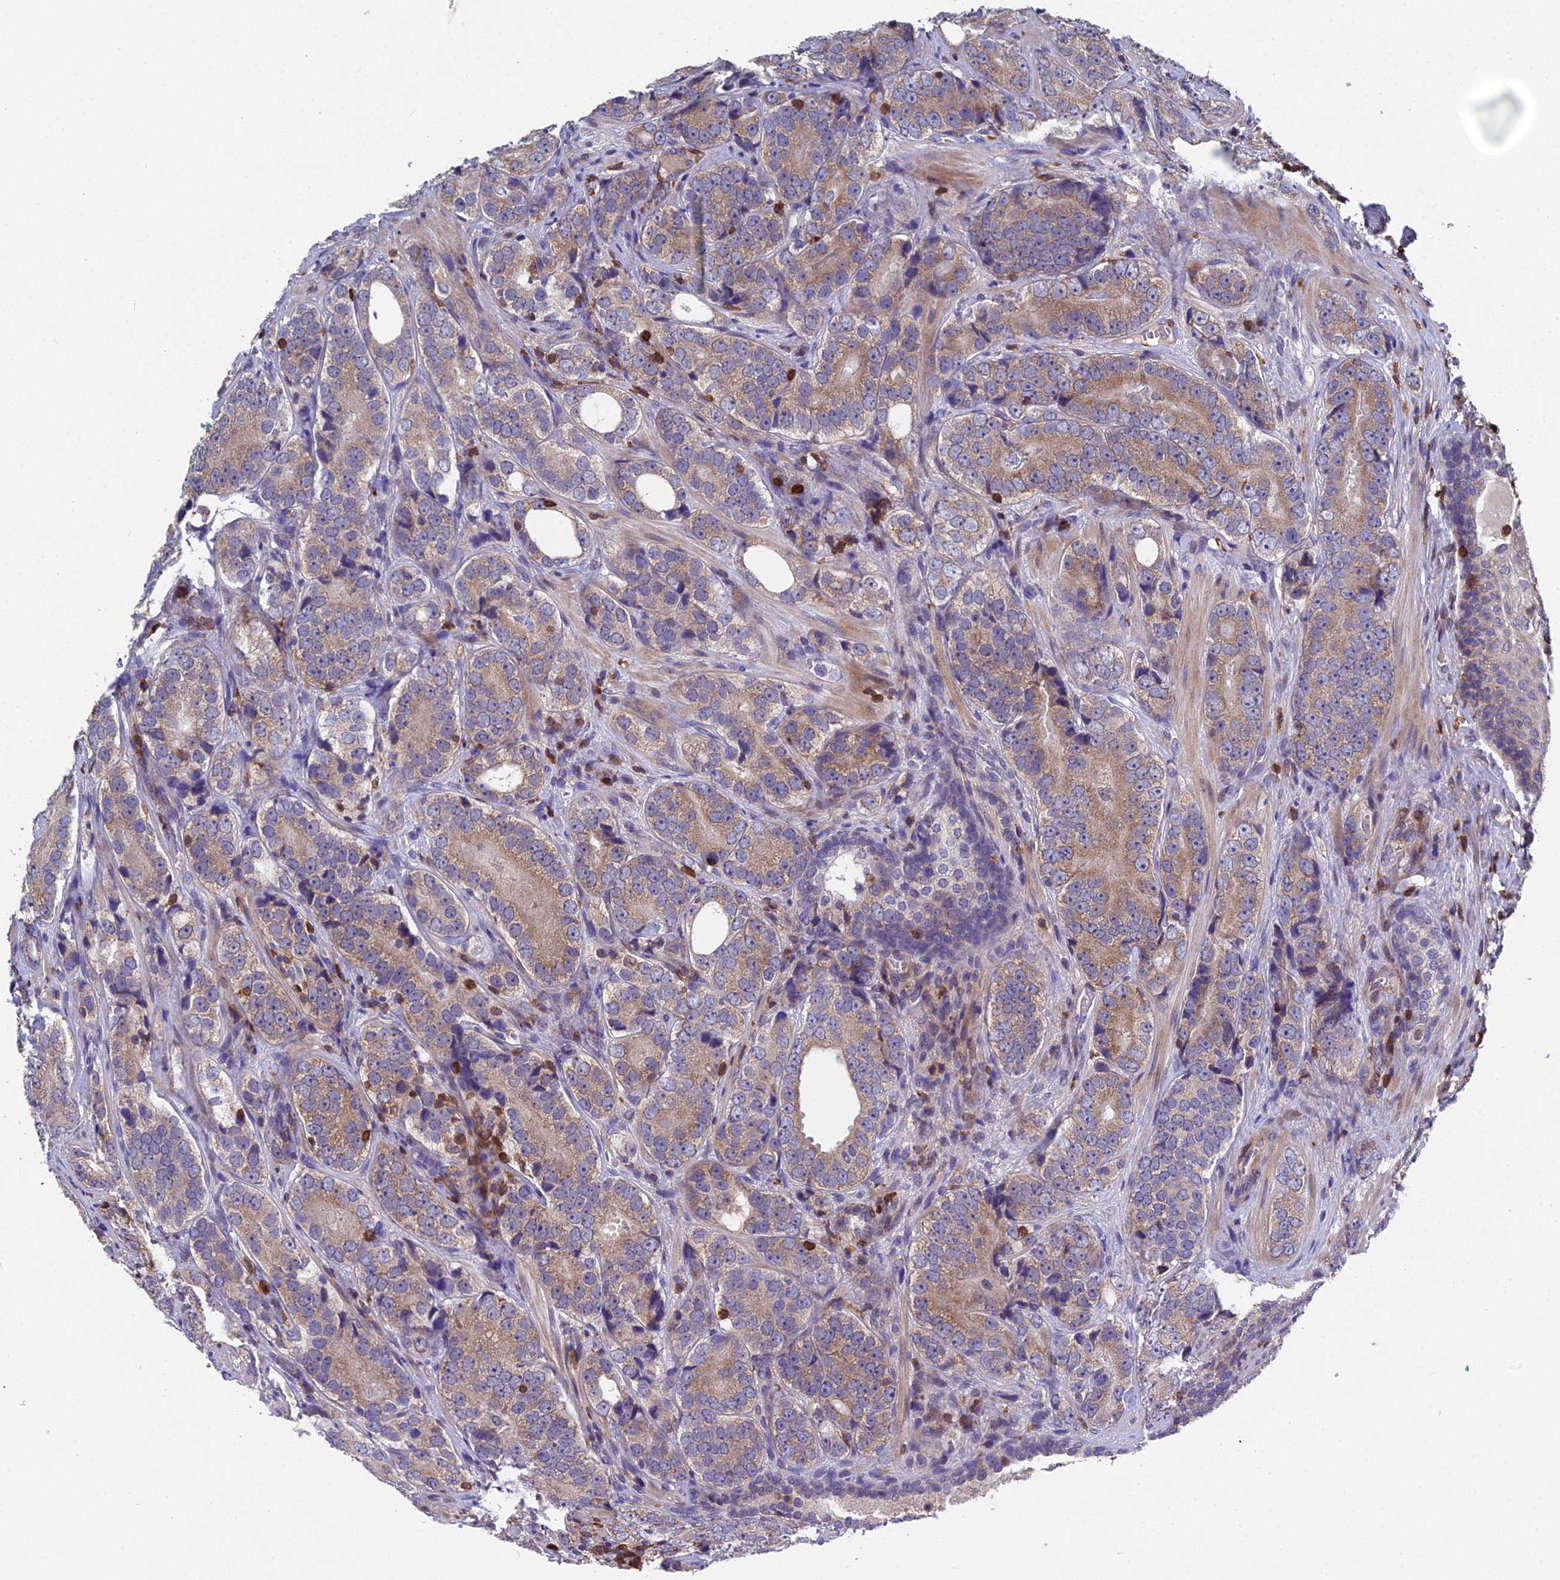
{"staining": {"intensity": "weak", "quantity": ">75%", "location": "cytoplasmic/membranous"}, "tissue": "prostate cancer", "cell_type": "Tumor cells", "image_type": "cancer", "snomed": [{"axis": "morphology", "description": "Adenocarcinoma, High grade"}, {"axis": "topography", "description": "Prostate"}], "caption": "Weak cytoplasmic/membranous expression for a protein is present in approximately >75% of tumor cells of prostate cancer (adenocarcinoma (high-grade)) using immunohistochemistry.", "gene": "GALK2", "patient": {"sex": "male", "age": 56}}